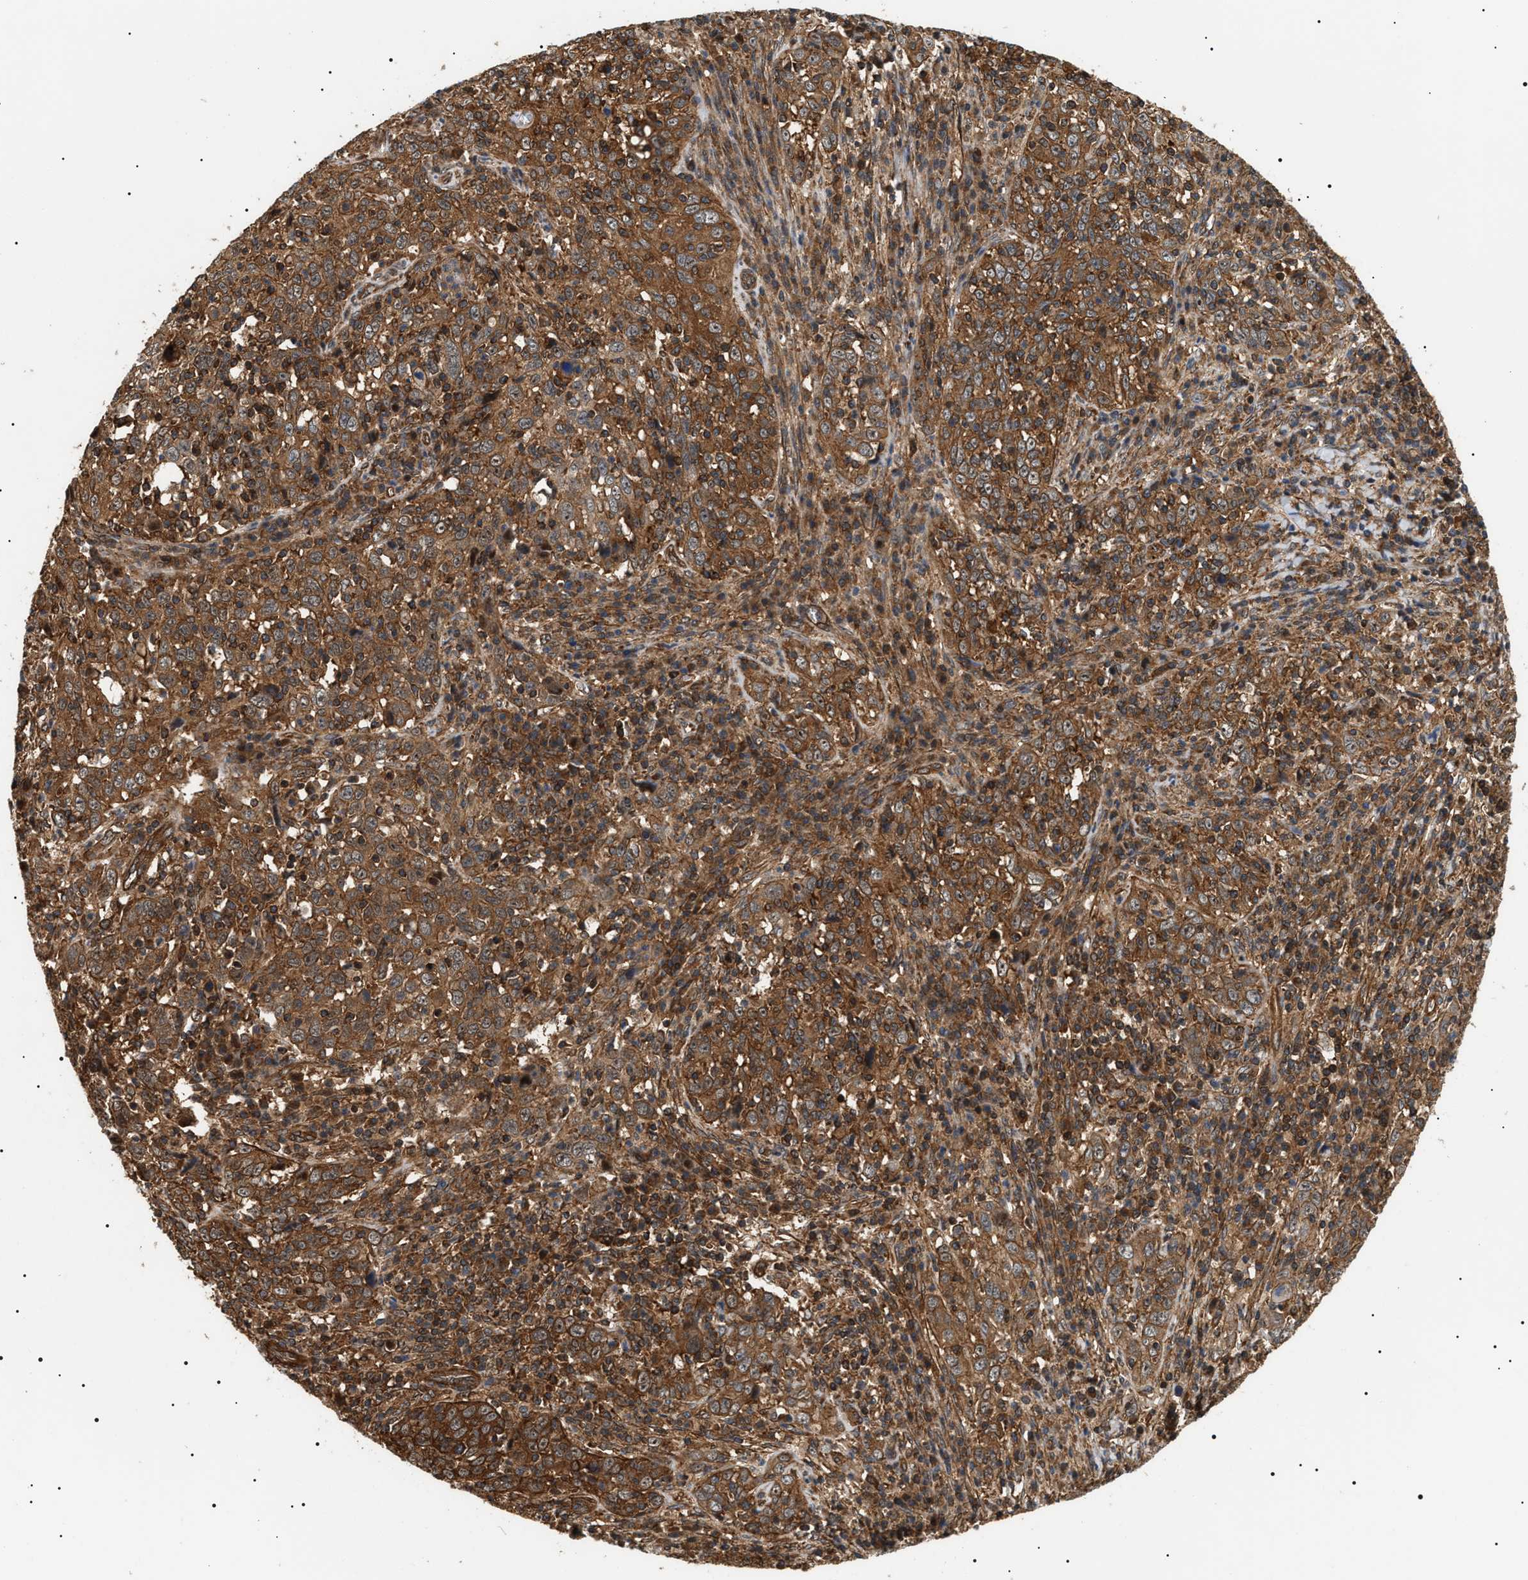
{"staining": {"intensity": "moderate", "quantity": ">75%", "location": "cytoplasmic/membranous"}, "tissue": "cervical cancer", "cell_type": "Tumor cells", "image_type": "cancer", "snomed": [{"axis": "morphology", "description": "Squamous cell carcinoma, NOS"}, {"axis": "topography", "description": "Cervix"}], "caption": "IHC photomicrograph of neoplastic tissue: cervical squamous cell carcinoma stained using immunohistochemistry demonstrates medium levels of moderate protein expression localized specifically in the cytoplasmic/membranous of tumor cells, appearing as a cytoplasmic/membranous brown color.", "gene": "SH3GLB2", "patient": {"sex": "female", "age": 46}}